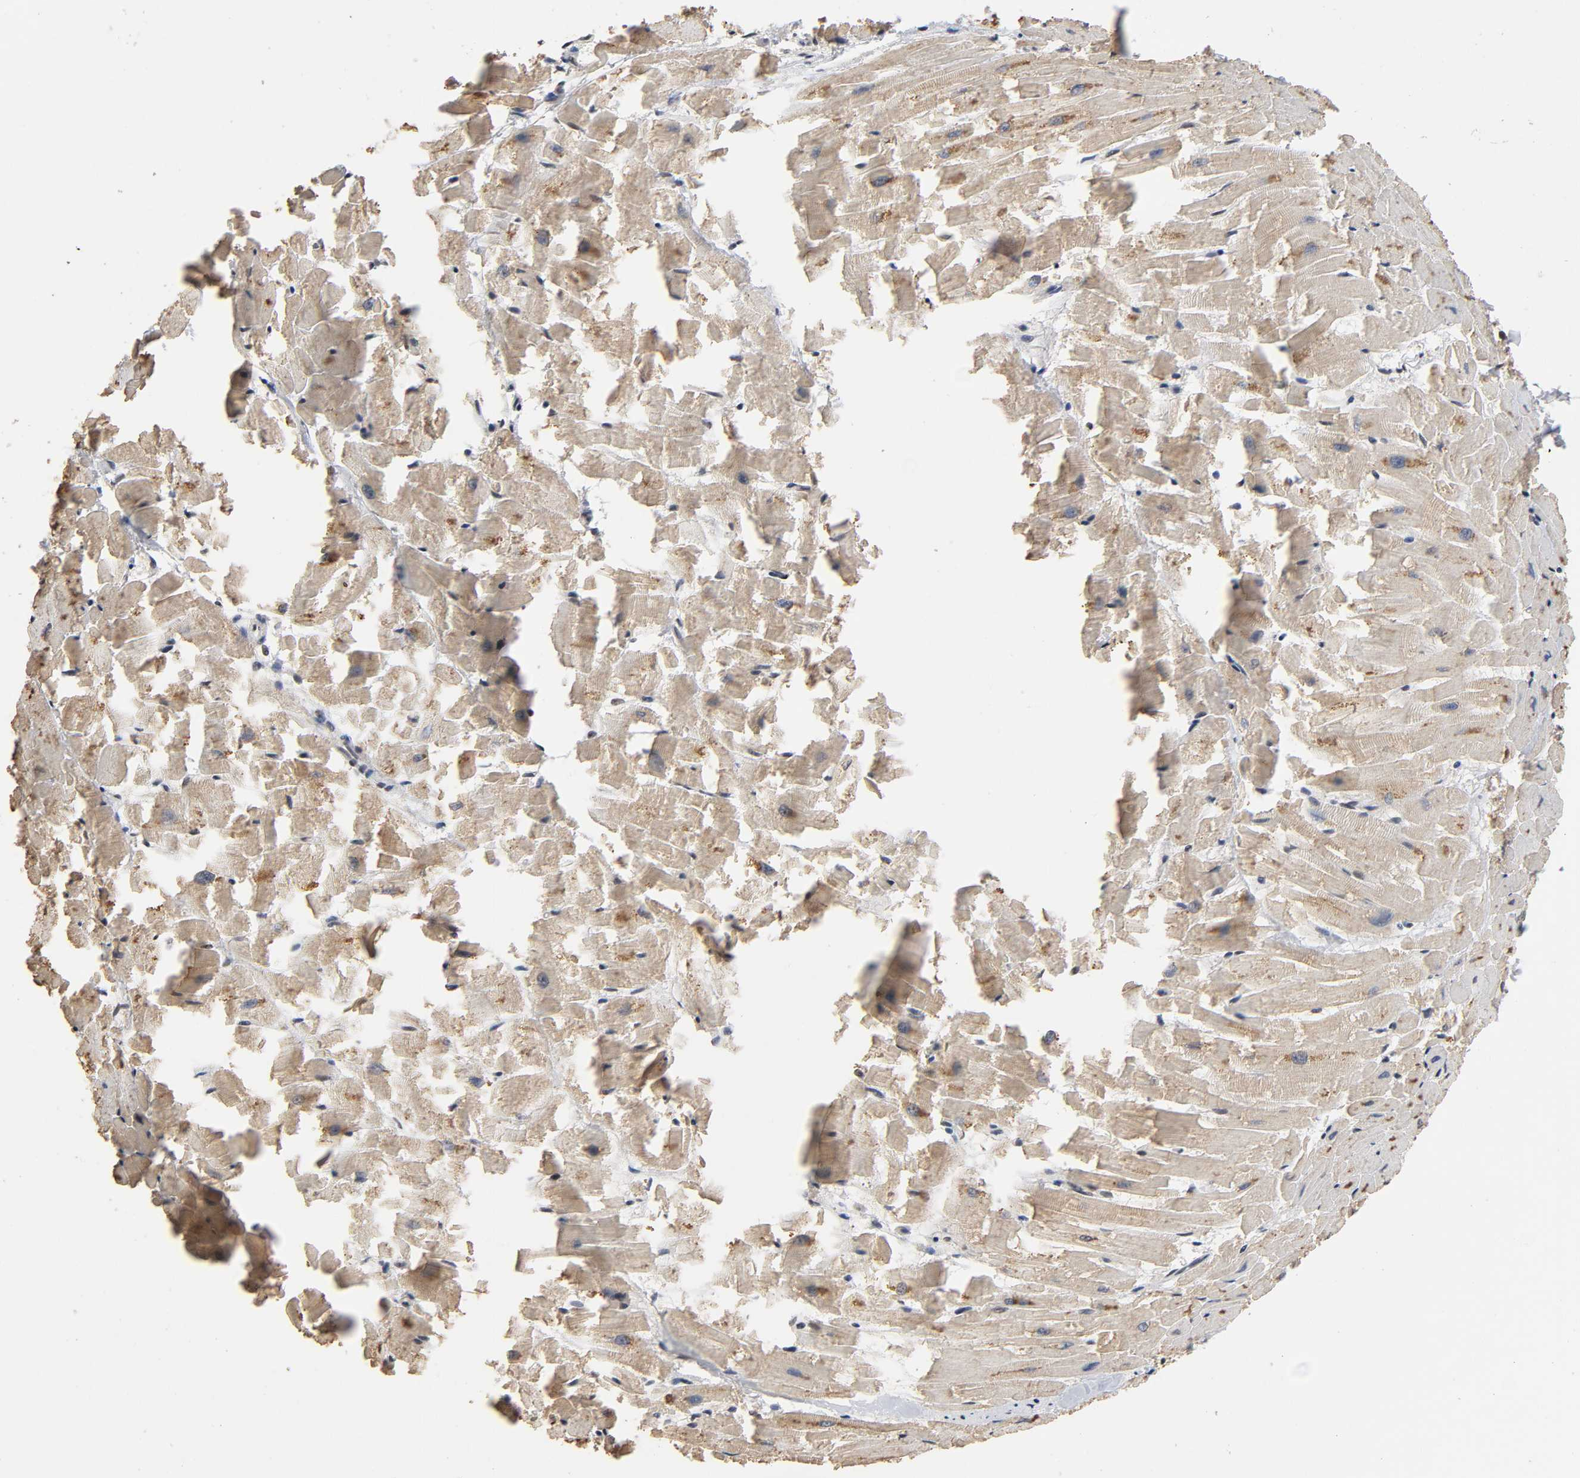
{"staining": {"intensity": "moderate", "quantity": "25%-75%", "location": "cytoplasmic/membranous,nuclear"}, "tissue": "heart muscle", "cell_type": "Cardiomyocytes", "image_type": "normal", "snomed": [{"axis": "morphology", "description": "Normal tissue, NOS"}, {"axis": "topography", "description": "Heart"}], "caption": "Protein expression analysis of benign human heart muscle reveals moderate cytoplasmic/membranous,nuclear positivity in approximately 25%-75% of cardiomyocytes. The staining is performed using DAB brown chromogen to label protein expression. The nuclei are counter-stained blue using hematoxylin.", "gene": "ZNF384", "patient": {"sex": "female", "age": 19}}